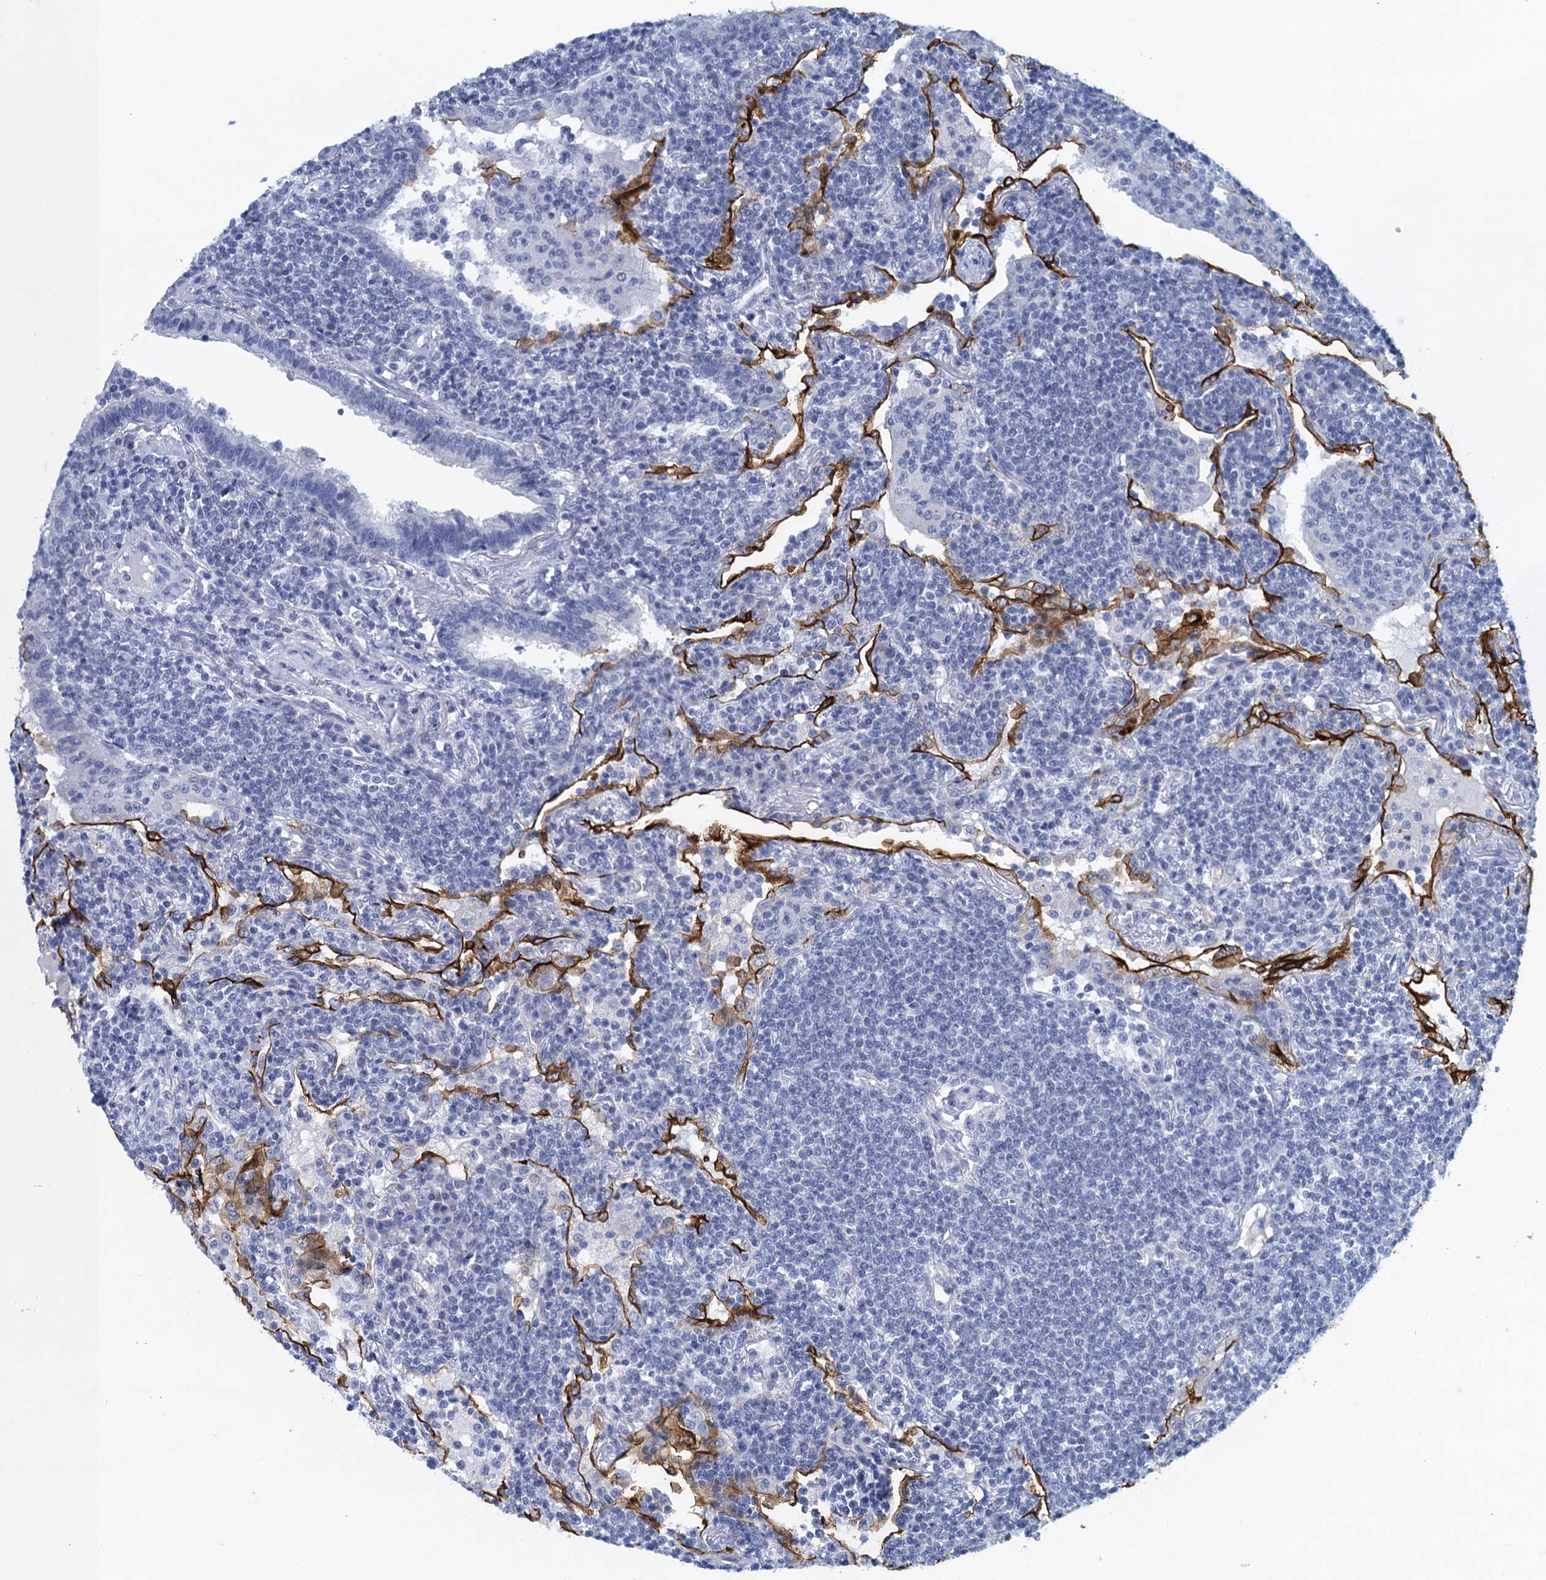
{"staining": {"intensity": "negative", "quantity": "none", "location": "none"}, "tissue": "lymphoma", "cell_type": "Tumor cells", "image_type": "cancer", "snomed": [{"axis": "morphology", "description": "Malignant lymphoma, non-Hodgkin's type, Low grade"}, {"axis": "topography", "description": "Lung"}], "caption": "An image of low-grade malignant lymphoma, non-Hodgkin's type stained for a protein reveals no brown staining in tumor cells.", "gene": "SCEL", "patient": {"sex": "female", "age": 71}}